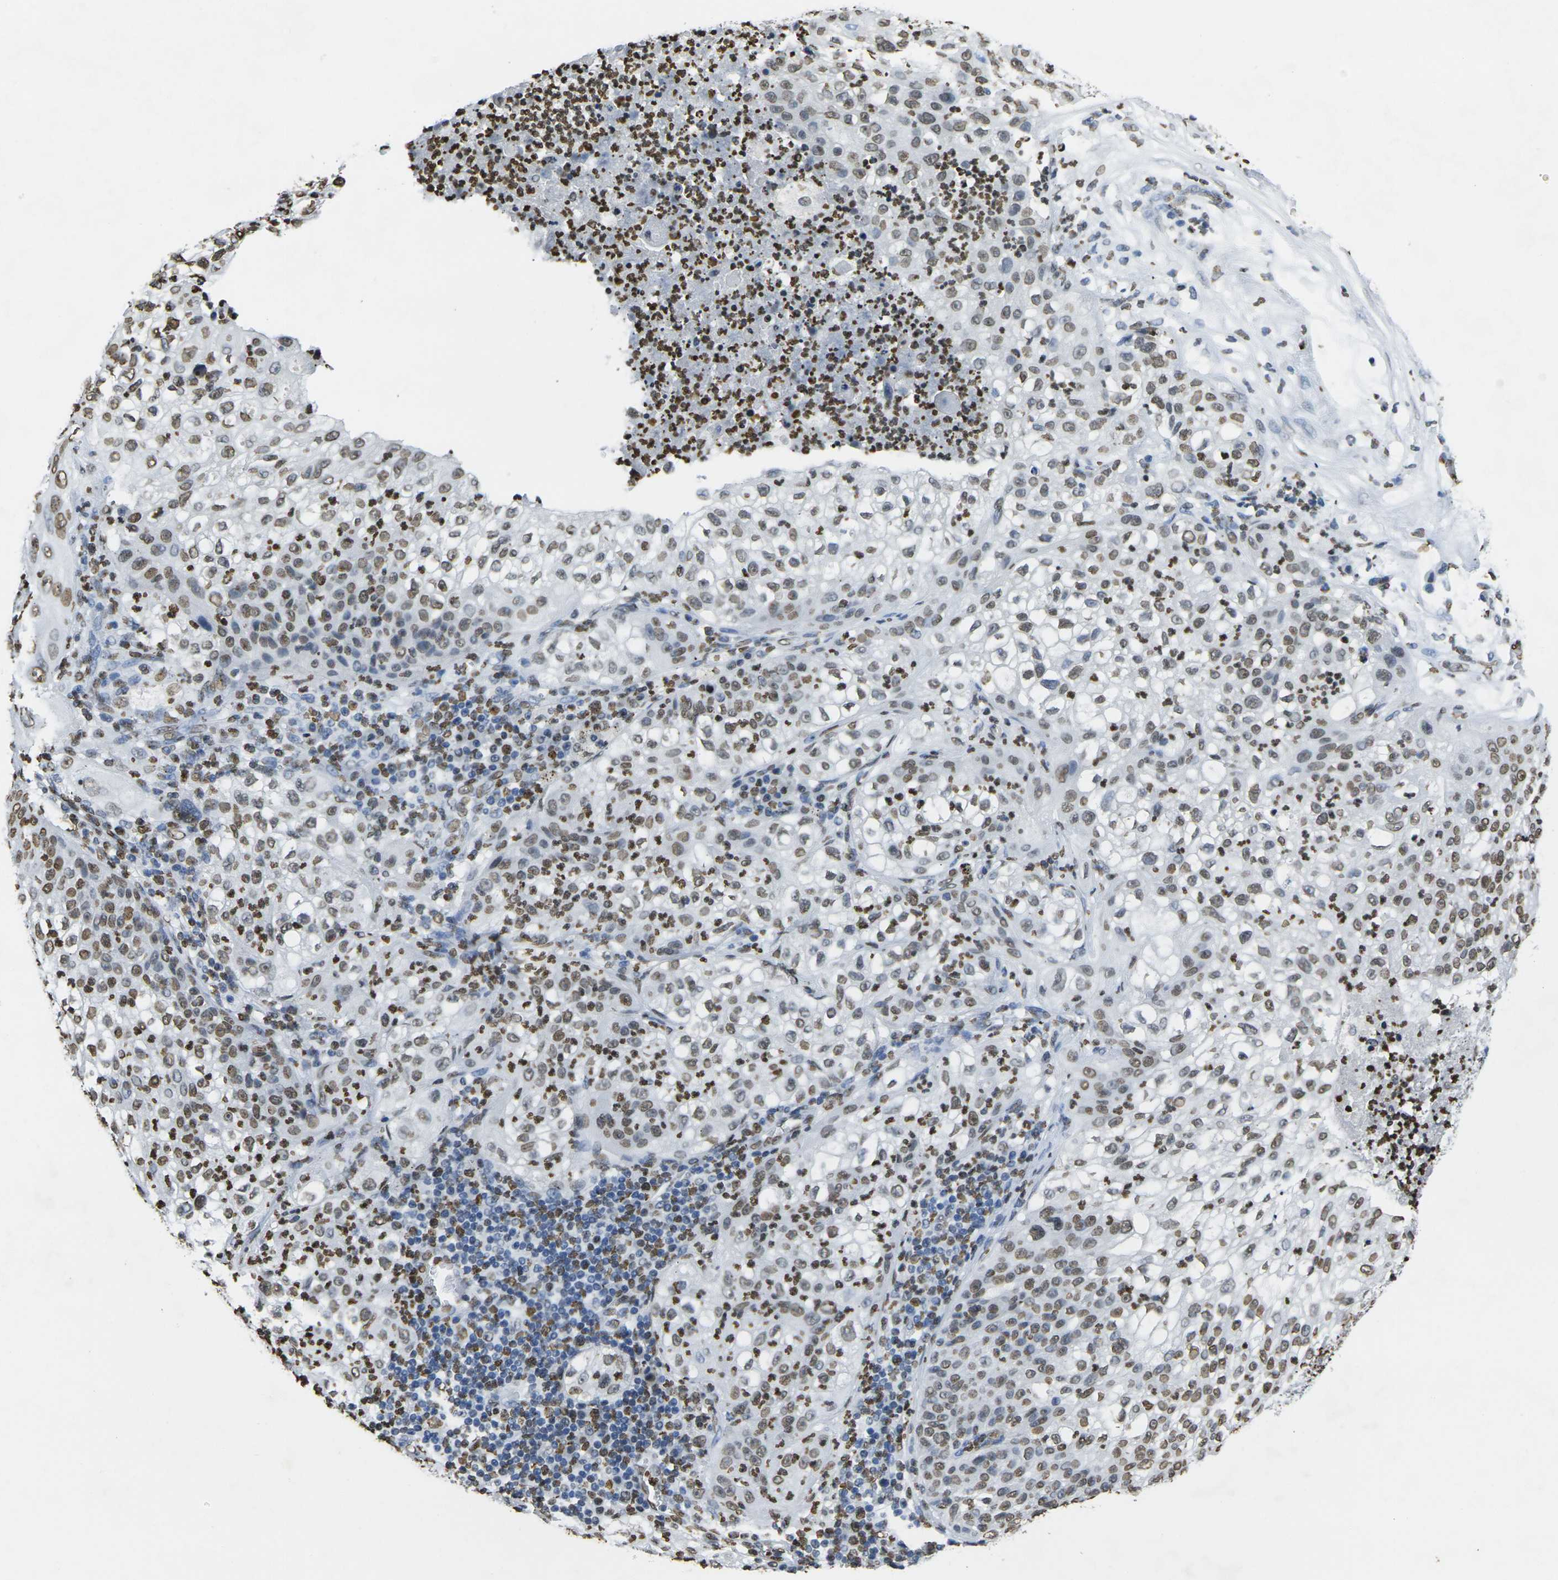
{"staining": {"intensity": "strong", "quantity": "25%-75%", "location": "nuclear"}, "tissue": "lung cancer", "cell_type": "Tumor cells", "image_type": "cancer", "snomed": [{"axis": "morphology", "description": "Inflammation, NOS"}, {"axis": "morphology", "description": "Squamous cell carcinoma, NOS"}, {"axis": "topography", "description": "Lymph node"}, {"axis": "topography", "description": "Soft tissue"}, {"axis": "topography", "description": "Lung"}], "caption": "Immunohistochemical staining of lung cancer (squamous cell carcinoma) shows high levels of strong nuclear positivity in about 25%-75% of tumor cells. Ihc stains the protein of interest in brown and the nuclei are stained blue.", "gene": "DRAXIN", "patient": {"sex": "male", "age": 66}}